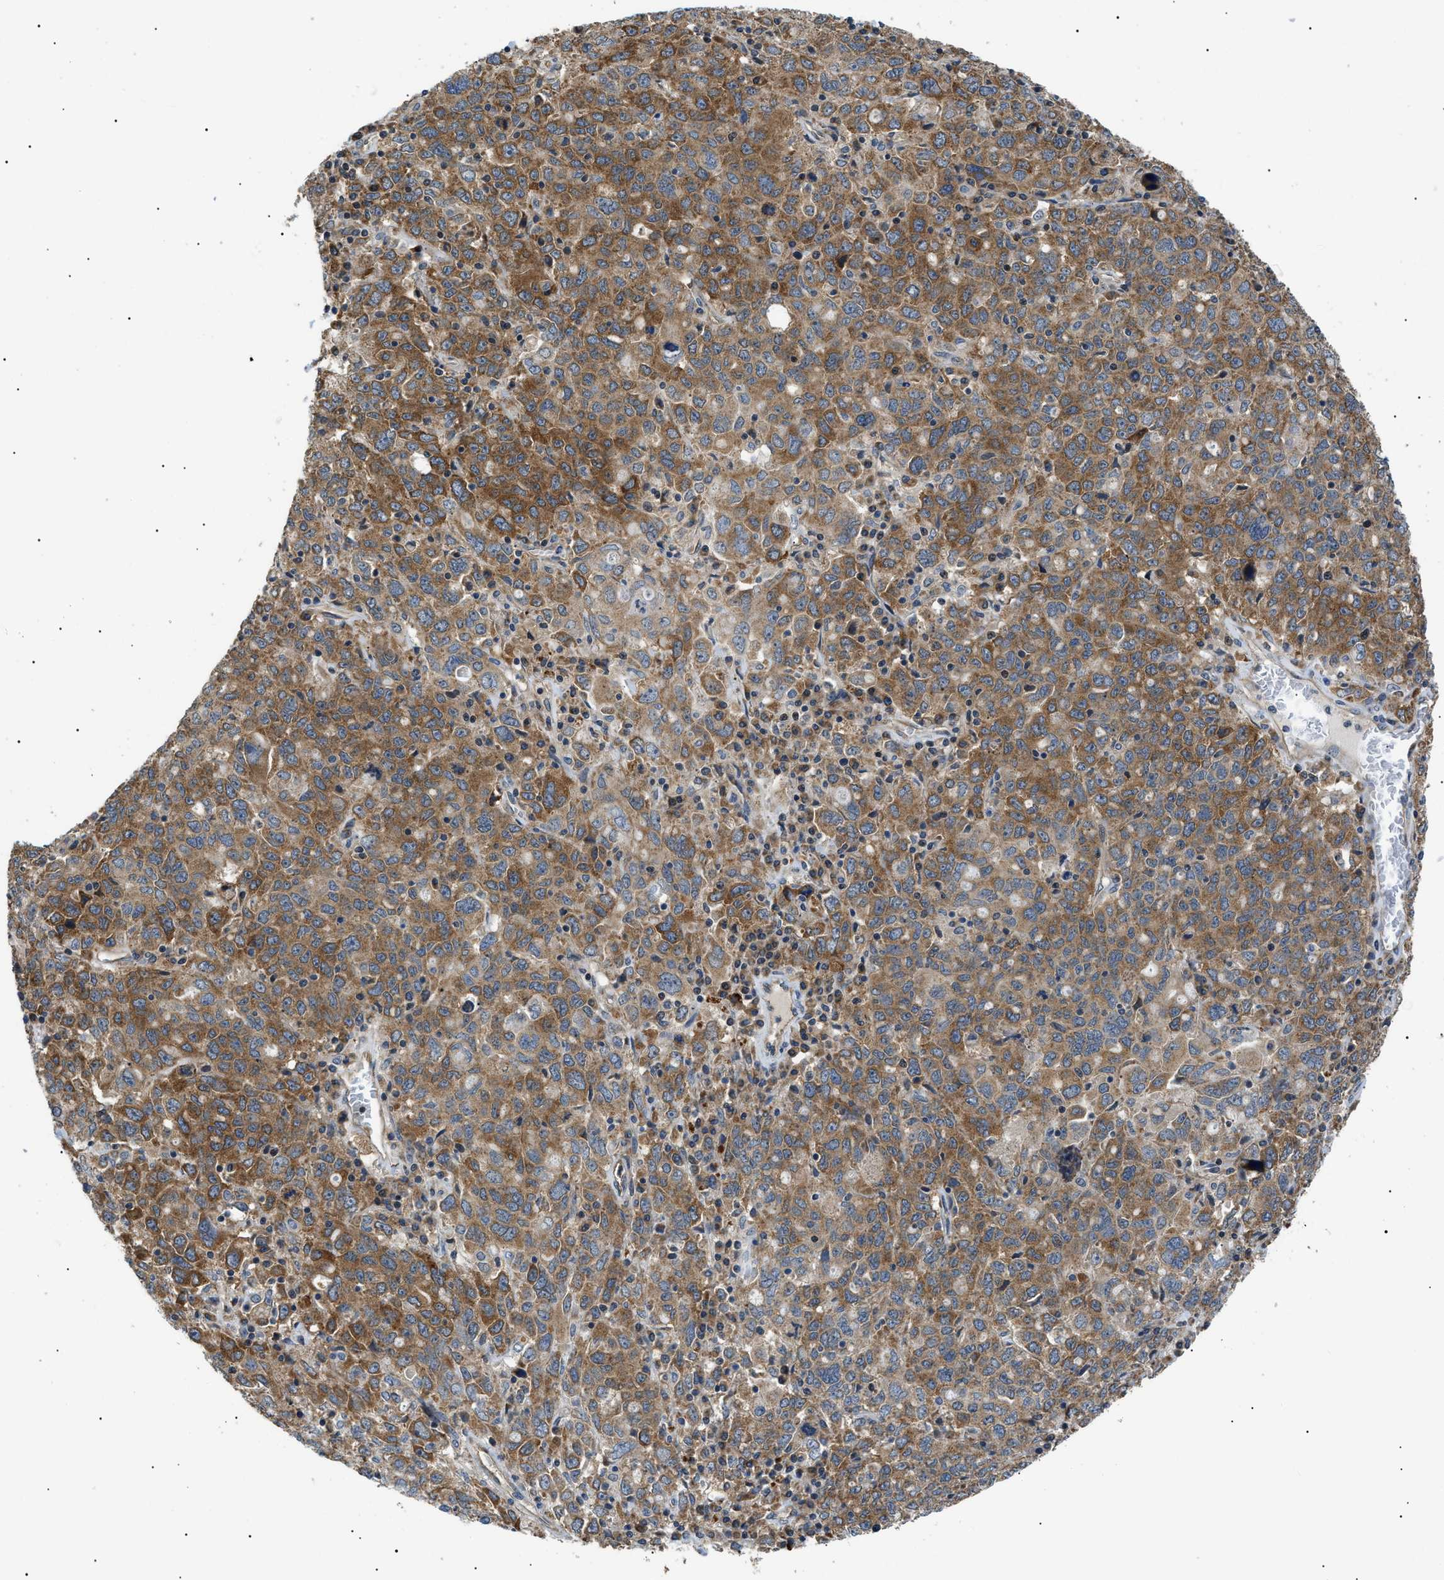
{"staining": {"intensity": "moderate", "quantity": ">75%", "location": "cytoplasmic/membranous"}, "tissue": "ovarian cancer", "cell_type": "Tumor cells", "image_type": "cancer", "snomed": [{"axis": "morphology", "description": "Carcinoma, endometroid"}, {"axis": "topography", "description": "Ovary"}], "caption": "Ovarian cancer (endometroid carcinoma) tissue reveals moderate cytoplasmic/membranous expression in approximately >75% of tumor cells", "gene": "SRPK1", "patient": {"sex": "female", "age": 62}}